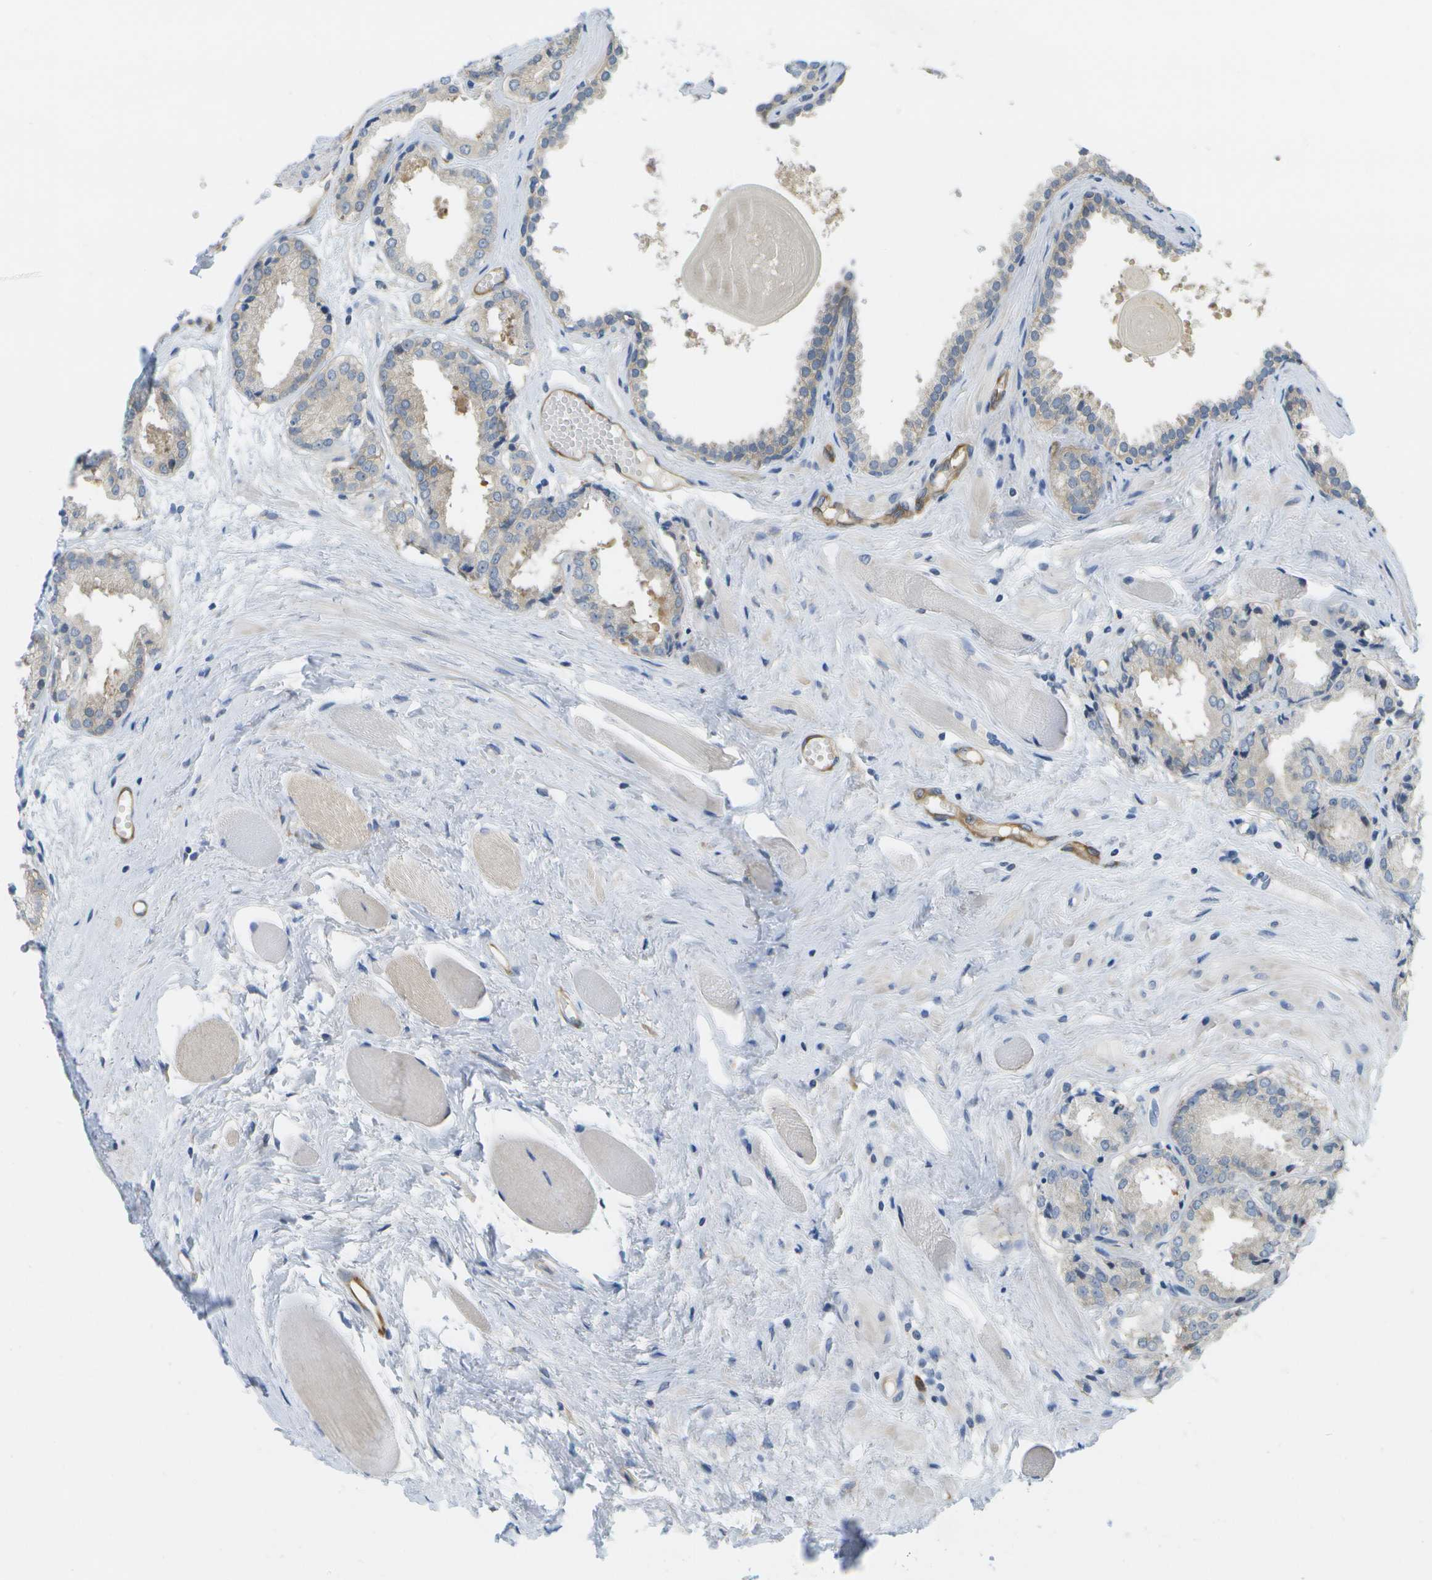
{"staining": {"intensity": "moderate", "quantity": "<25%", "location": "cytoplasmic/membranous"}, "tissue": "prostate cancer", "cell_type": "Tumor cells", "image_type": "cancer", "snomed": [{"axis": "morphology", "description": "Adenocarcinoma, Low grade"}, {"axis": "topography", "description": "Prostate"}], "caption": "High-power microscopy captured an immunohistochemistry (IHC) photomicrograph of prostate cancer (low-grade adenocarcinoma), revealing moderate cytoplasmic/membranous expression in approximately <25% of tumor cells.", "gene": "MARCHF8", "patient": {"sex": "male", "age": 53}}